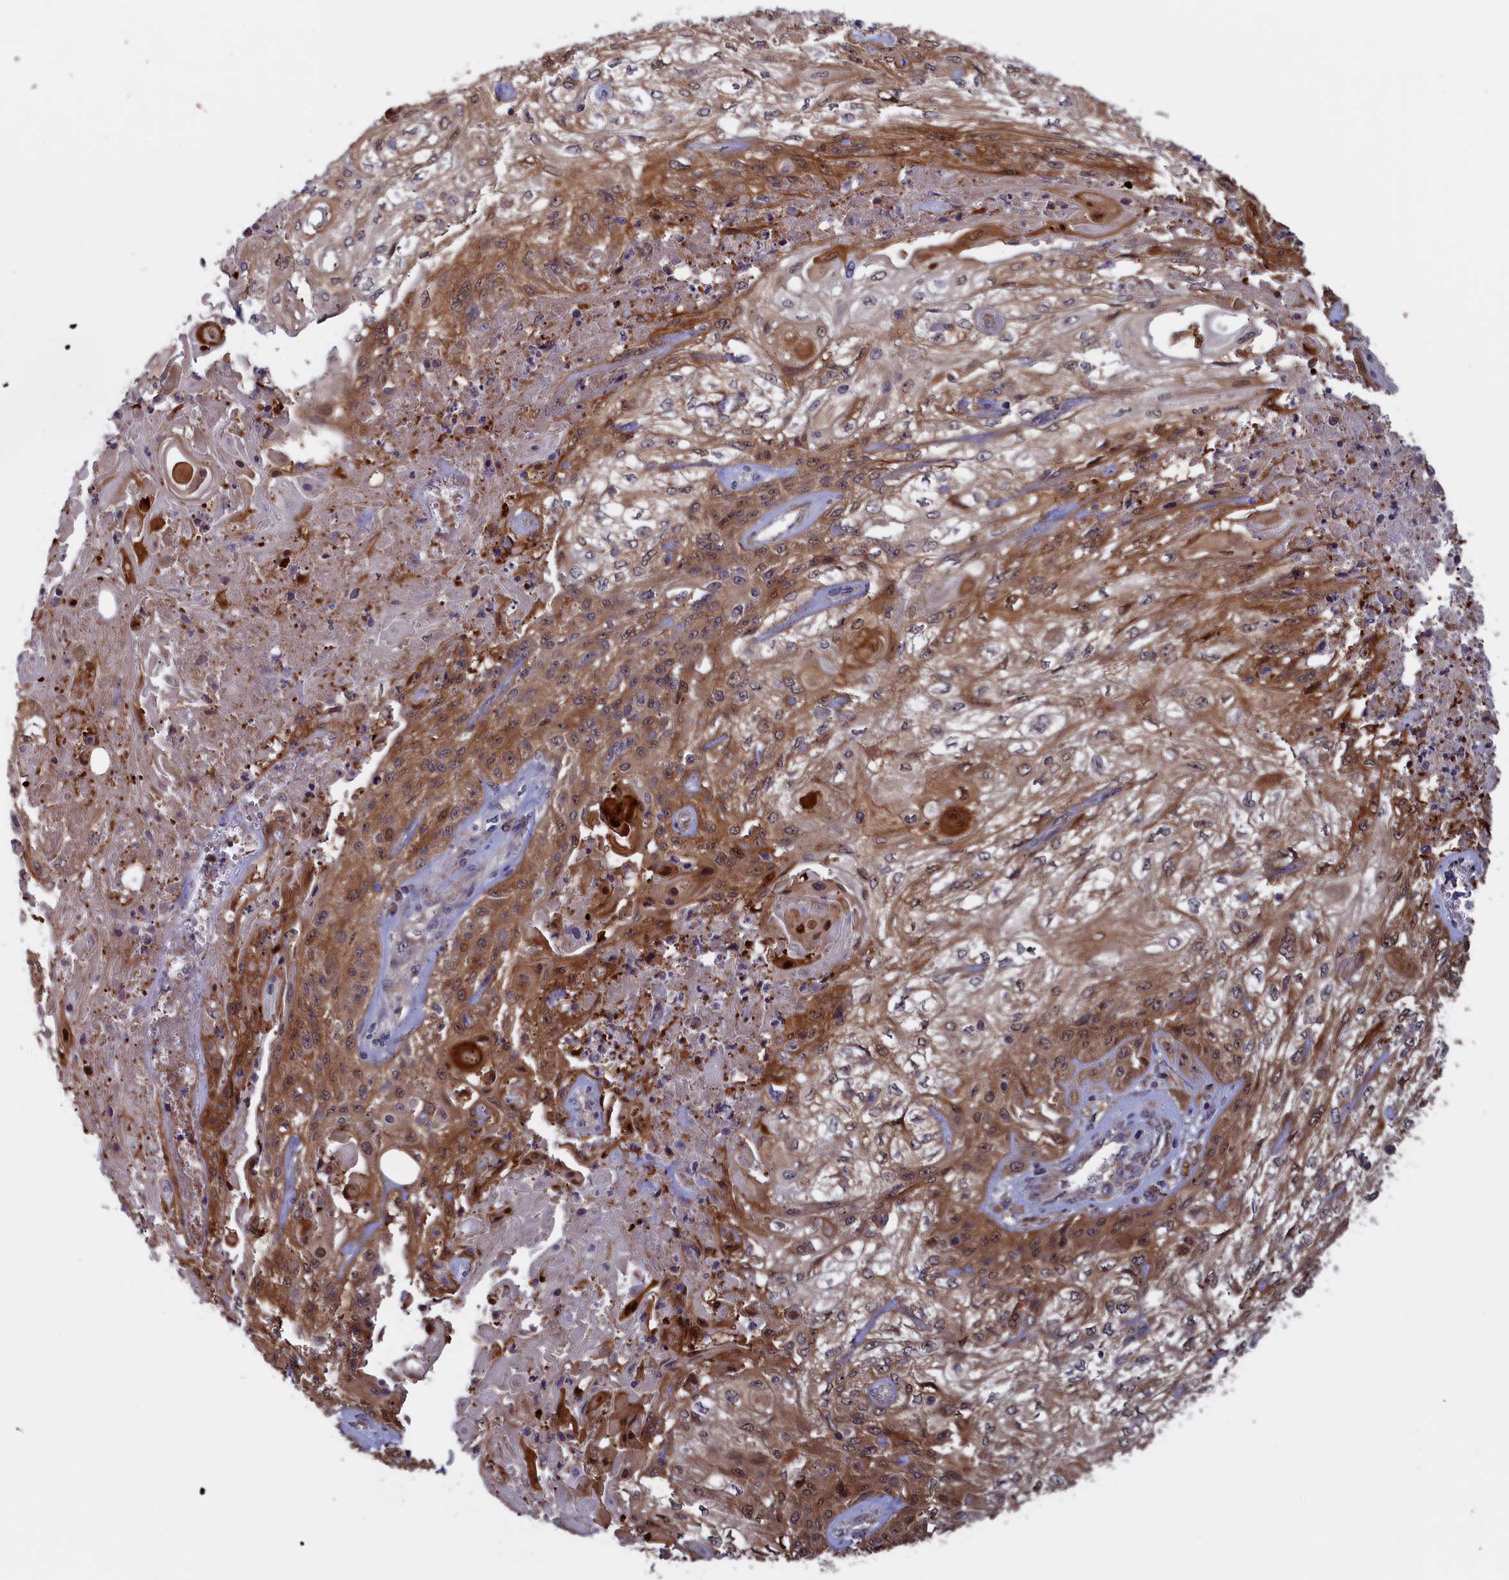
{"staining": {"intensity": "moderate", "quantity": ">75%", "location": "cytoplasmic/membranous"}, "tissue": "skin cancer", "cell_type": "Tumor cells", "image_type": "cancer", "snomed": [{"axis": "morphology", "description": "Squamous cell carcinoma, NOS"}, {"axis": "morphology", "description": "Squamous cell carcinoma, metastatic, NOS"}, {"axis": "topography", "description": "Skin"}, {"axis": "topography", "description": "Lymph node"}], "caption": "Immunohistochemistry of human skin cancer exhibits medium levels of moderate cytoplasmic/membranous positivity in approximately >75% of tumor cells.", "gene": "CACTIN", "patient": {"sex": "male", "age": 75}}